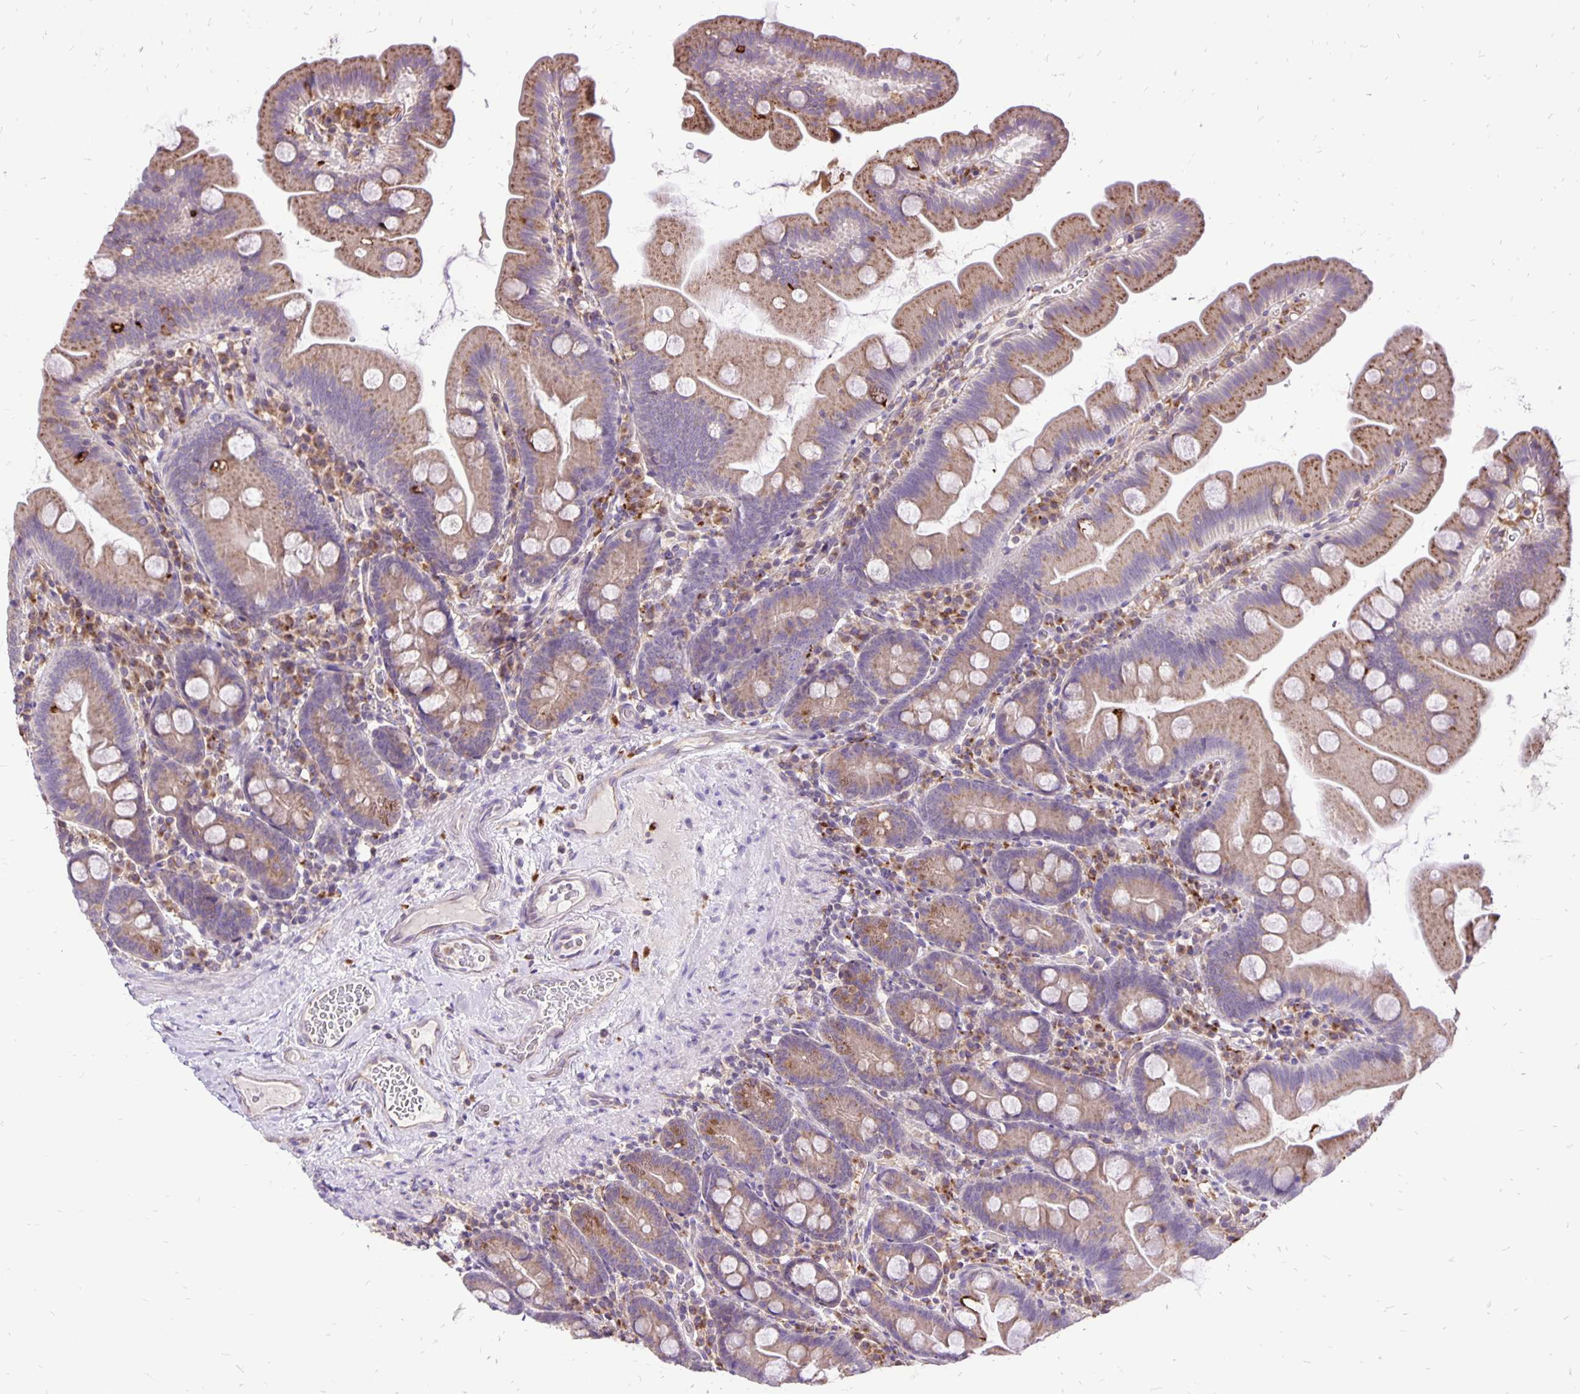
{"staining": {"intensity": "moderate", "quantity": ">75%", "location": "cytoplasmic/membranous"}, "tissue": "small intestine", "cell_type": "Glandular cells", "image_type": "normal", "snomed": [{"axis": "morphology", "description": "Normal tissue, NOS"}, {"axis": "topography", "description": "Small intestine"}], "caption": "This histopathology image reveals immunohistochemistry staining of benign small intestine, with medium moderate cytoplasmic/membranous staining in approximately >75% of glandular cells.", "gene": "EIF5A", "patient": {"sex": "female", "age": 68}}